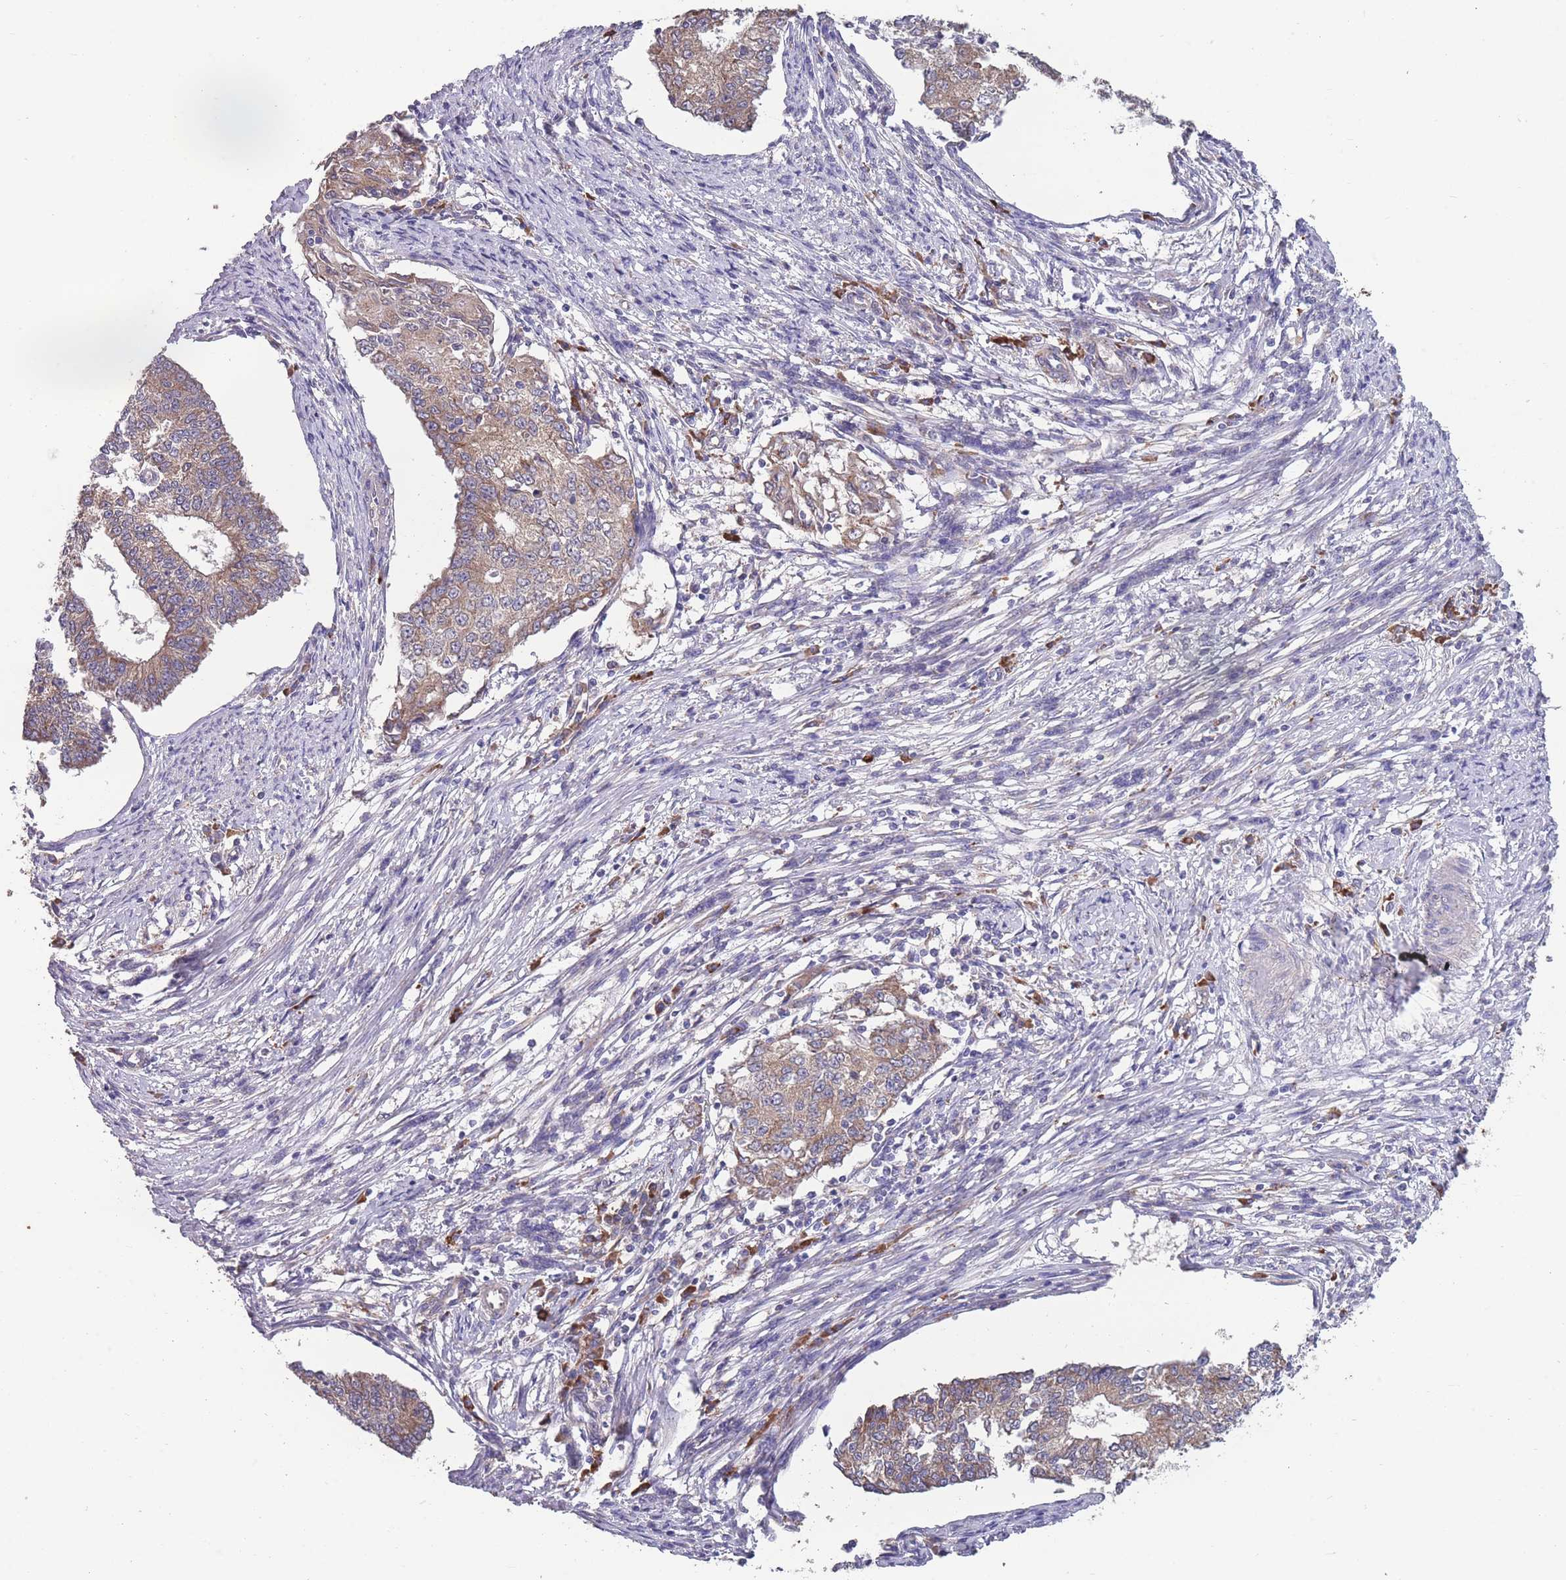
{"staining": {"intensity": "moderate", "quantity": ">75%", "location": "cytoplasmic/membranous"}, "tissue": "endometrial cancer", "cell_type": "Tumor cells", "image_type": "cancer", "snomed": [{"axis": "morphology", "description": "Adenocarcinoma, NOS"}, {"axis": "topography", "description": "Endometrium"}], "caption": "Tumor cells display medium levels of moderate cytoplasmic/membranous expression in about >75% of cells in human endometrial adenocarcinoma. (DAB IHC with brightfield microscopy, high magnification).", "gene": "STIM2", "patient": {"sex": "female", "age": 56}}